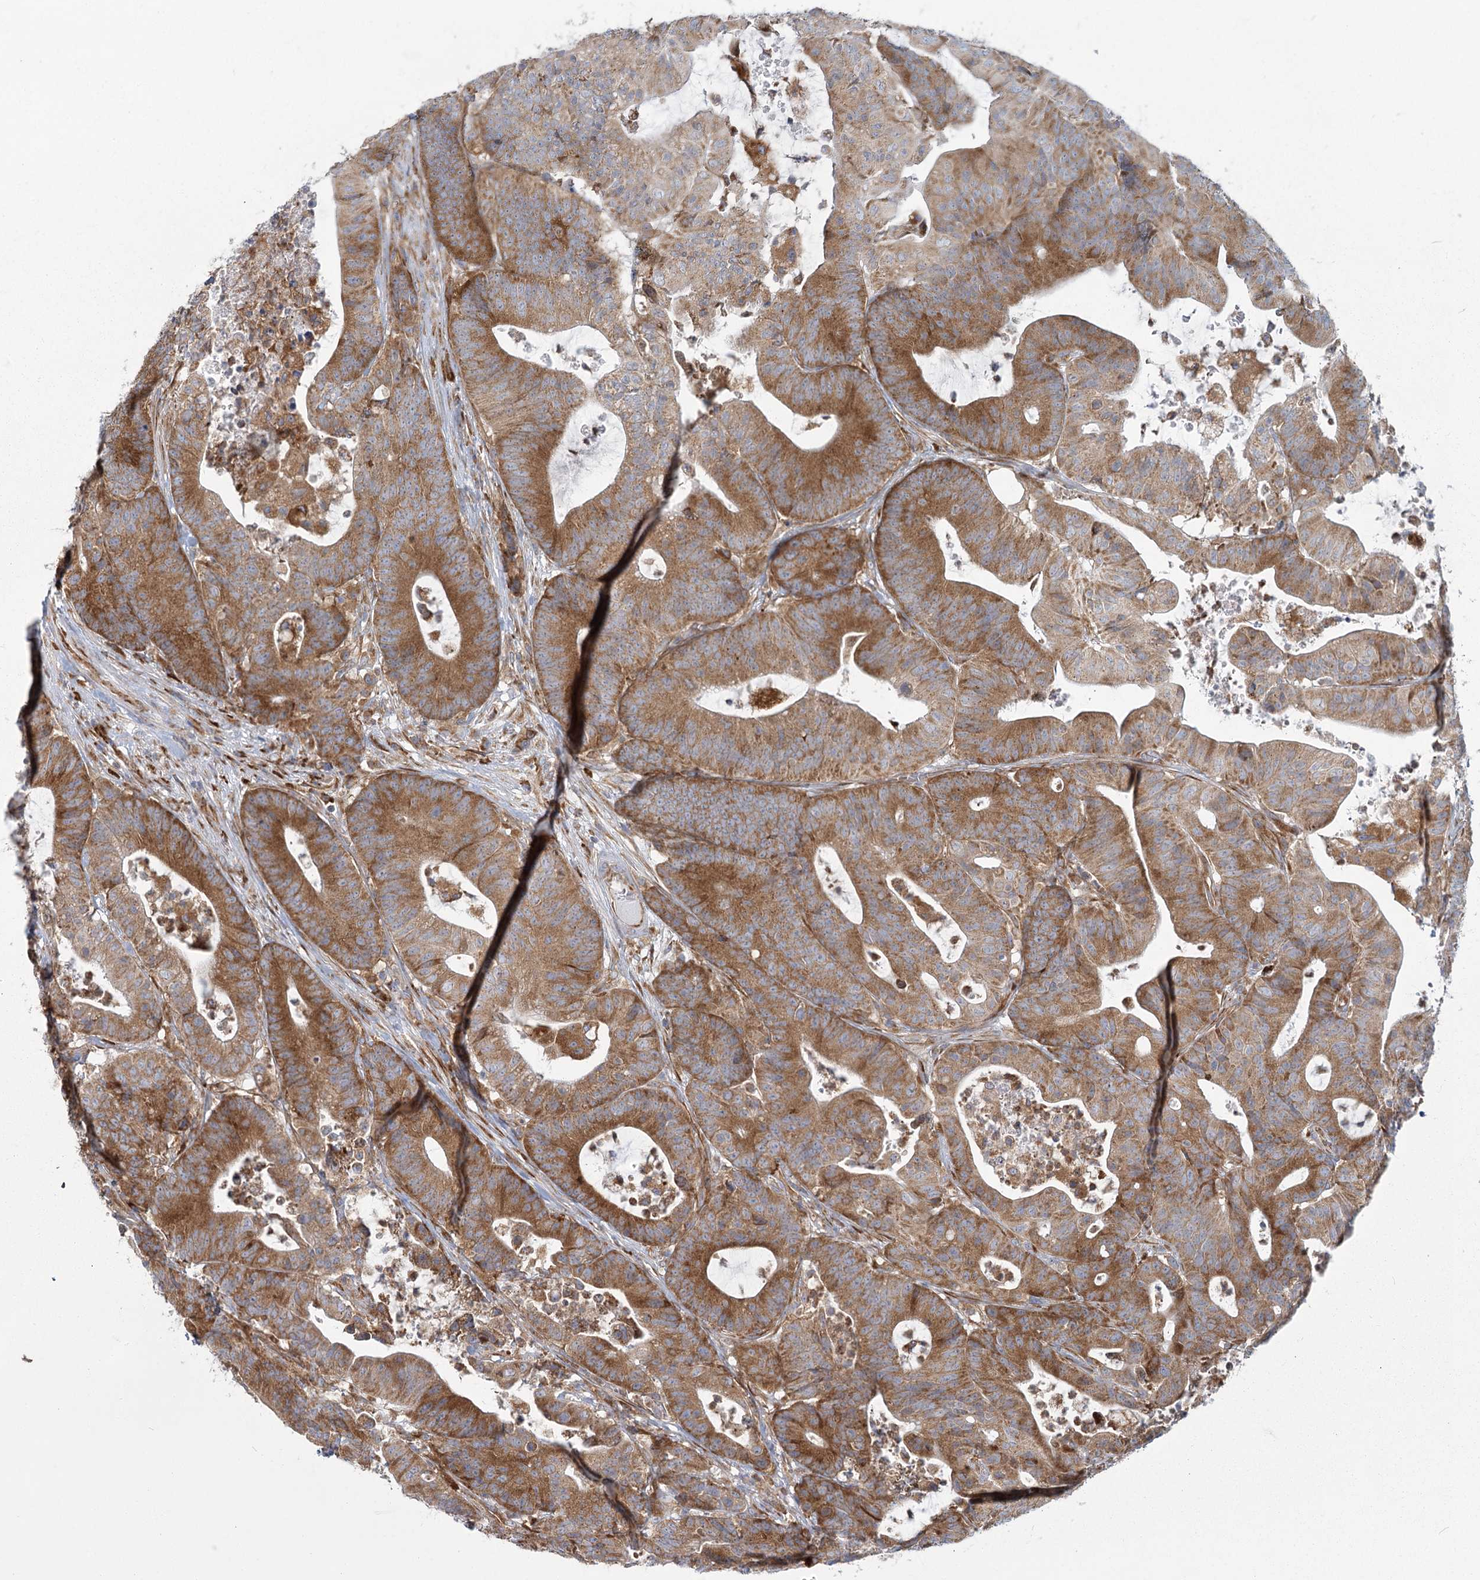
{"staining": {"intensity": "moderate", "quantity": ">75%", "location": "cytoplasmic/membranous"}, "tissue": "colorectal cancer", "cell_type": "Tumor cells", "image_type": "cancer", "snomed": [{"axis": "morphology", "description": "Adenocarcinoma, NOS"}, {"axis": "topography", "description": "Colon"}], "caption": "About >75% of tumor cells in colorectal adenocarcinoma demonstrate moderate cytoplasmic/membranous protein staining as visualized by brown immunohistochemical staining.", "gene": "HARS2", "patient": {"sex": "female", "age": 84}}